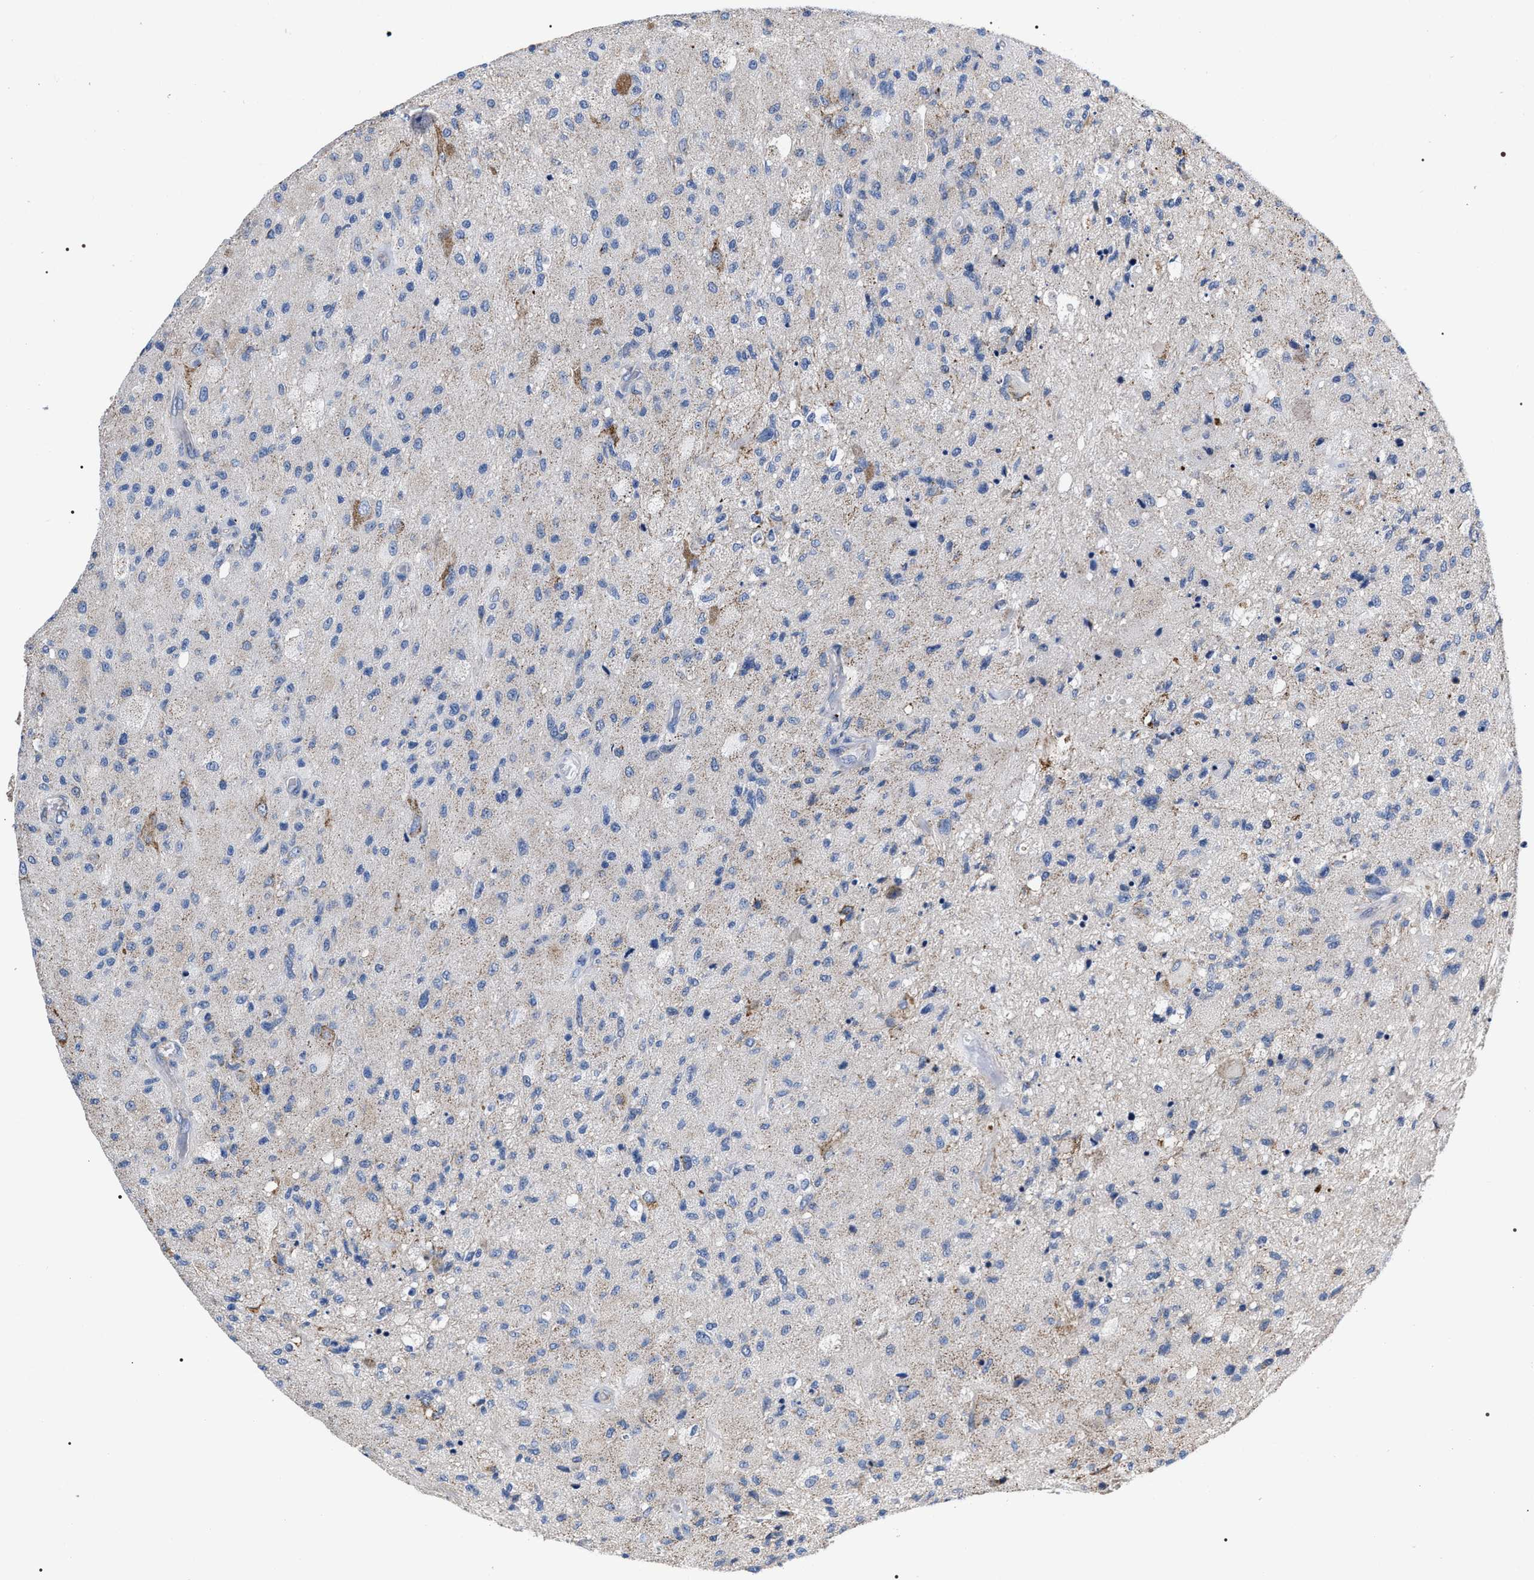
{"staining": {"intensity": "negative", "quantity": "none", "location": "none"}, "tissue": "glioma", "cell_type": "Tumor cells", "image_type": "cancer", "snomed": [{"axis": "morphology", "description": "Normal tissue, NOS"}, {"axis": "morphology", "description": "Glioma, malignant, High grade"}, {"axis": "topography", "description": "Cerebral cortex"}], "caption": "The image reveals no staining of tumor cells in glioma. (Brightfield microscopy of DAB (3,3'-diaminobenzidine) immunohistochemistry (IHC) at high magnification).", "gene": "MACC1", "patient": {"sex": "male", "age": 77}}